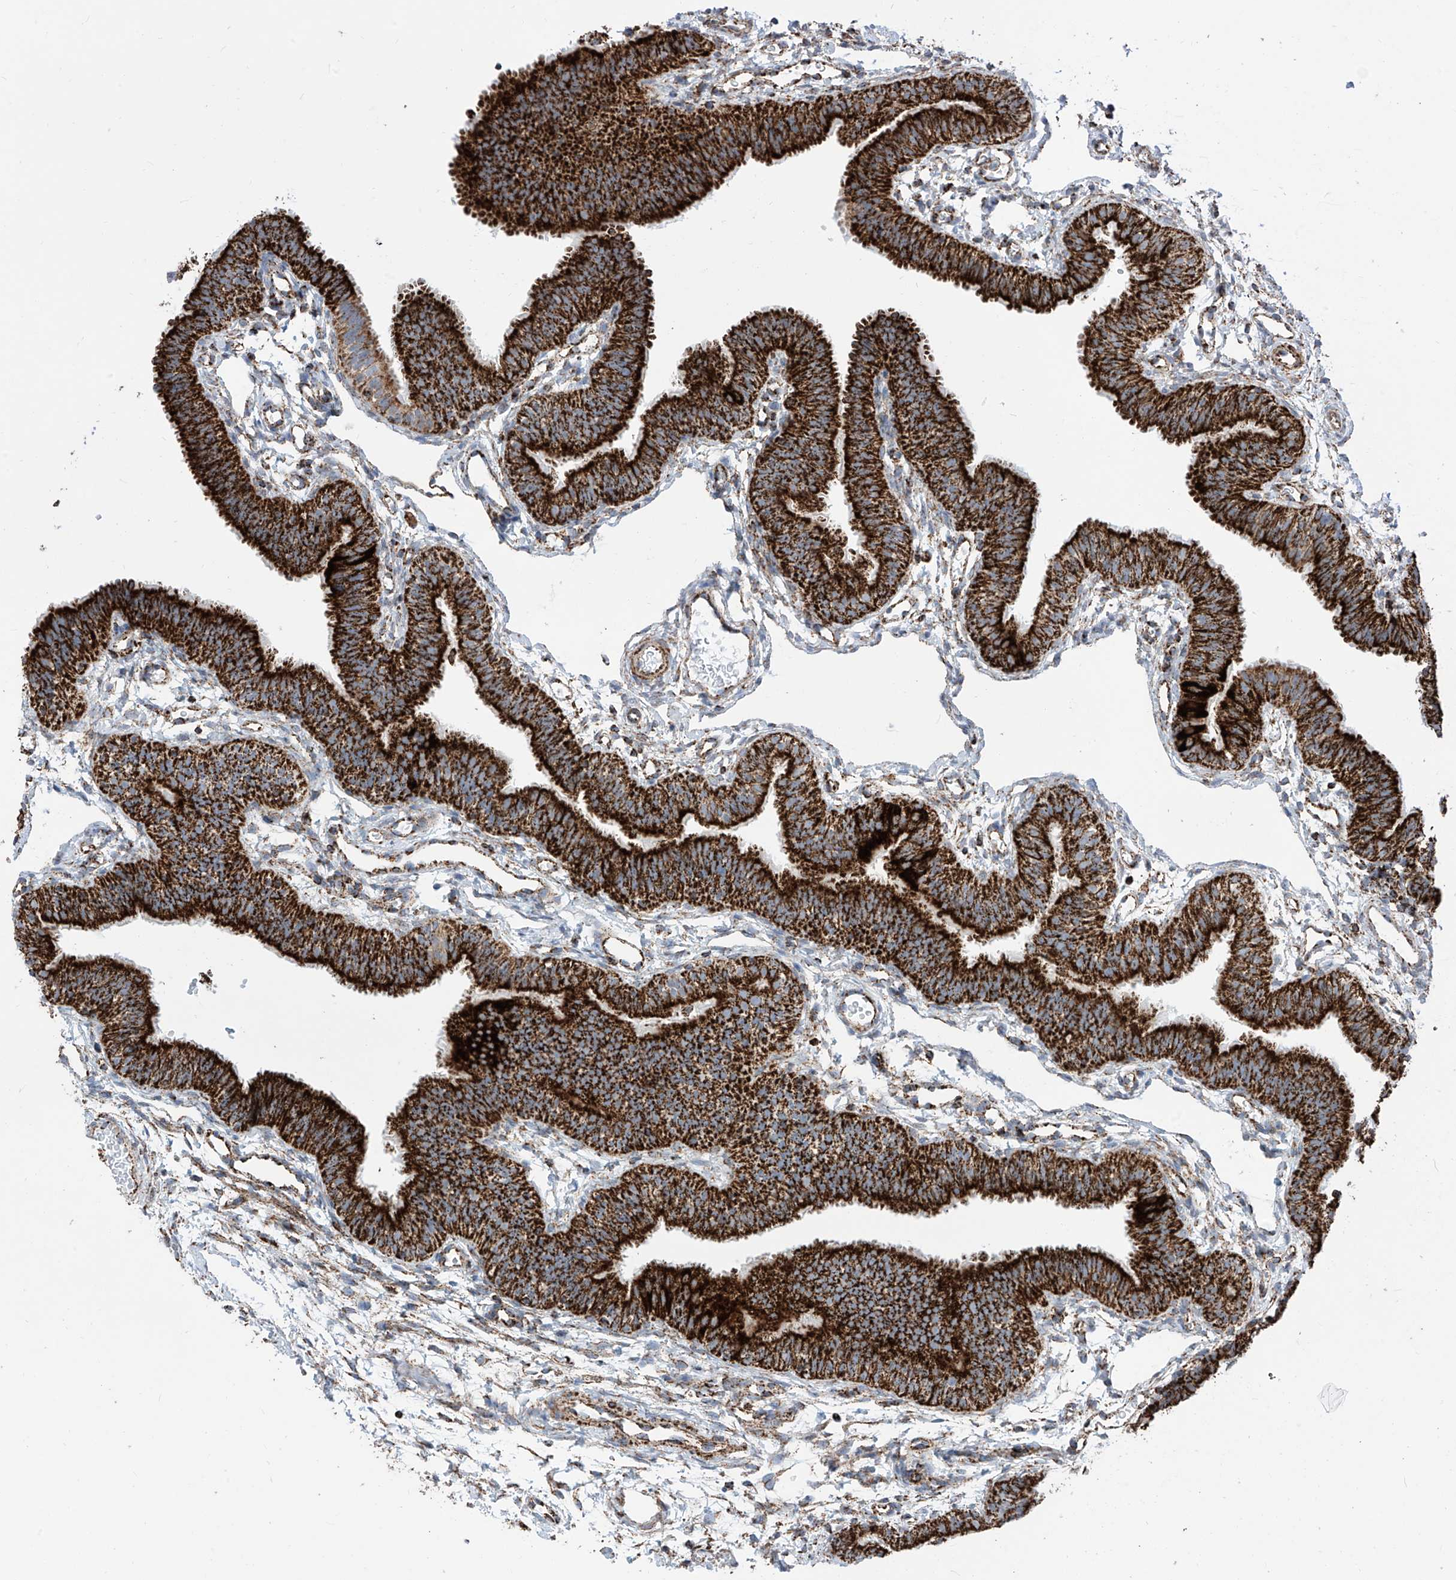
{"staining": {"intensity": "strong", "quantity": ">75%", "location": "cytoplasmic/membranous"}, "tissue": "fallopian tube", "cell_type": "Glandular cells", "image_type": "normal", "snomed": [{"axis": "morphology", "description": "Normal tissue, NOS"}, {"axis": "topography", "description": "Fallopian tube"}], "caption": "Human fallopian tube stained with a brown dye displays strong cytoplasmic/membranous positive positivity in about >75% of glandular cells.", "gene": "COX5B", "patient": {"sex": "female", "age": 35}}